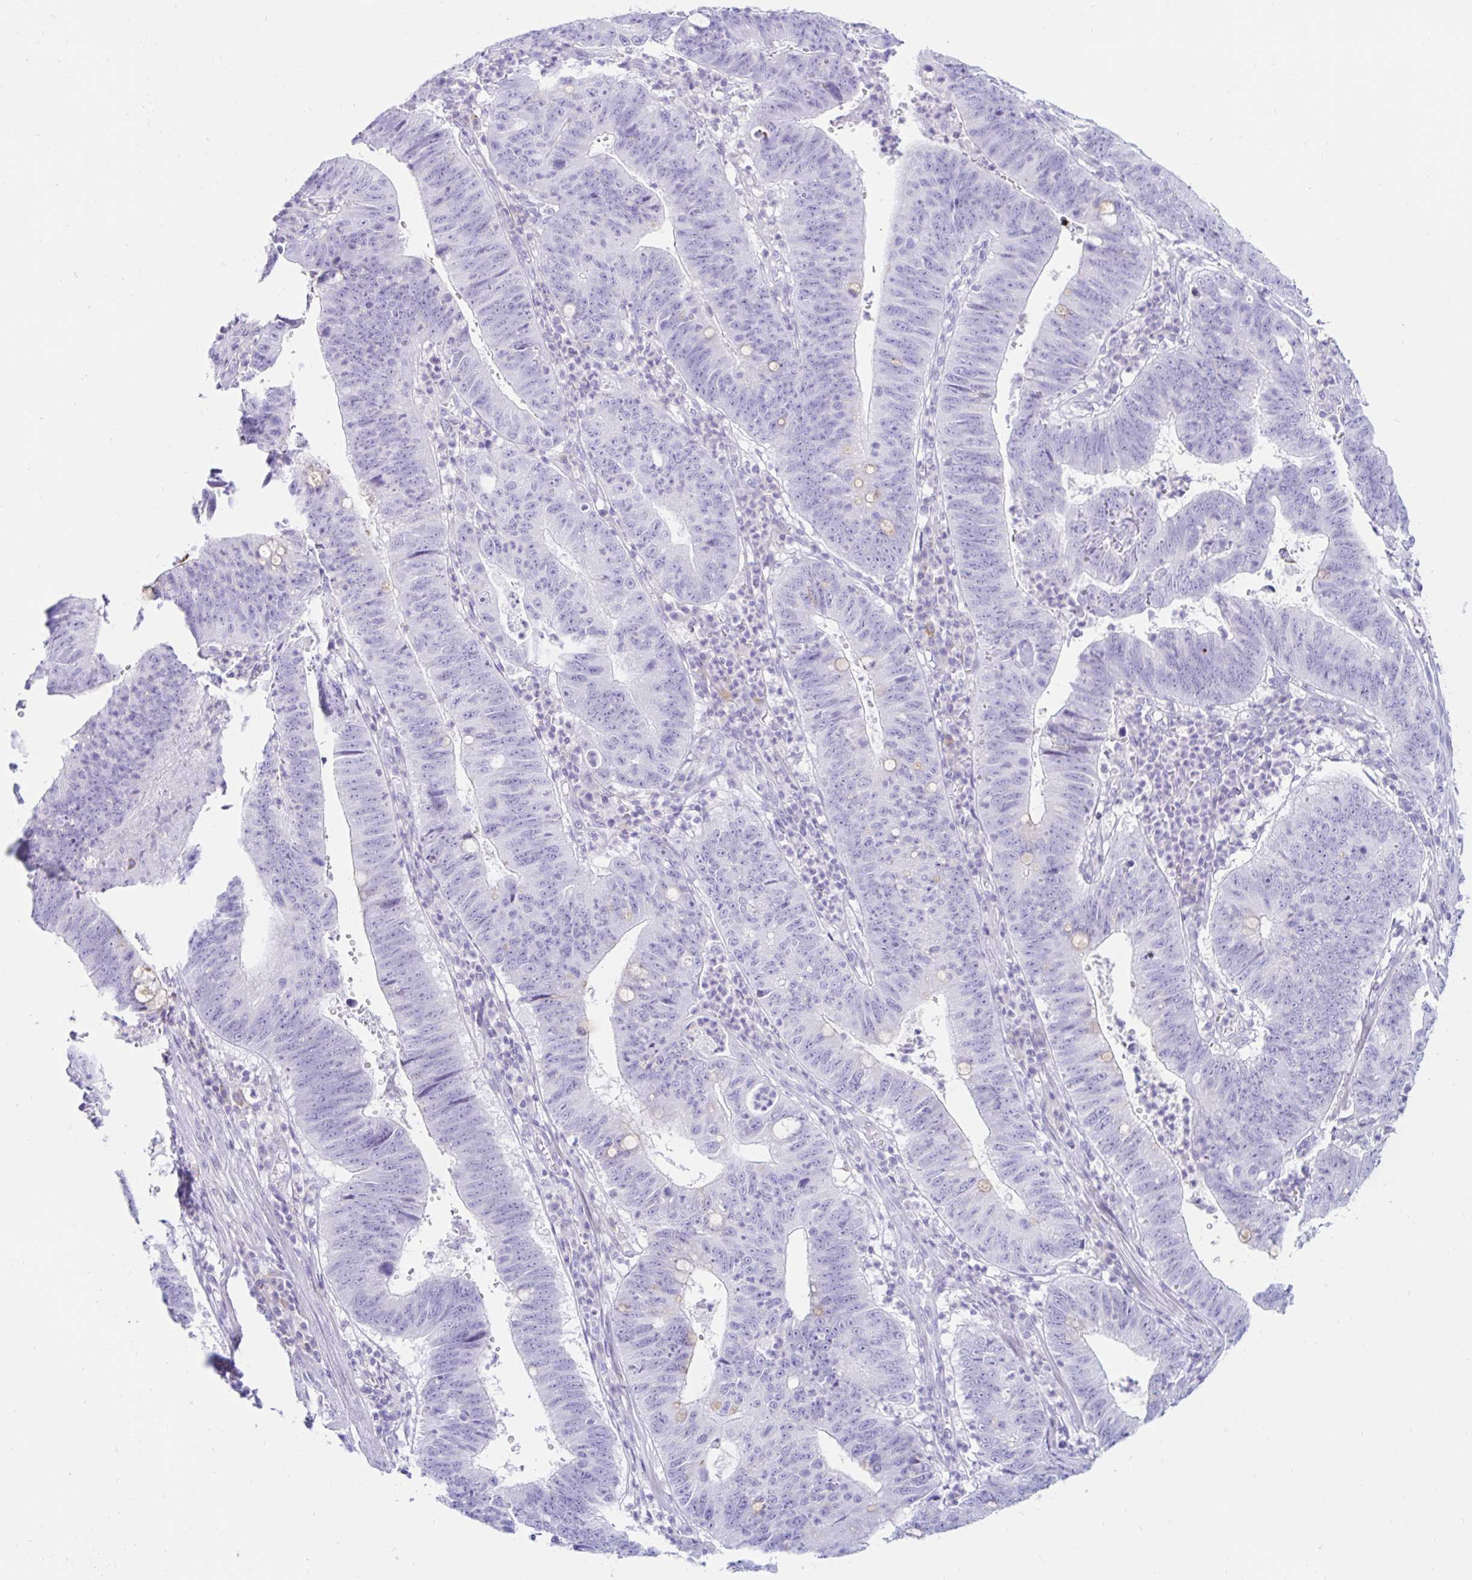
{"staining": {"intensity": "negative", "quantity": "none", "location": "none"}, "tissue": "stomach cancer", "cell_type": "Tumor cells", "image_type": "cancer", "snomed": [{"axis": "morphology", "description": "Adenocarcinoma, NOS"}, {"axis": "topography", "description": "Stomach"}], "caption": "A high-resolution photomicrograph shows IHC staining of adenocarcinoma (stomach), which demonstrates no significant positivity in tumor cells.", "gene": "BEST1", "patient": {"sex": "male", "age": 59}}